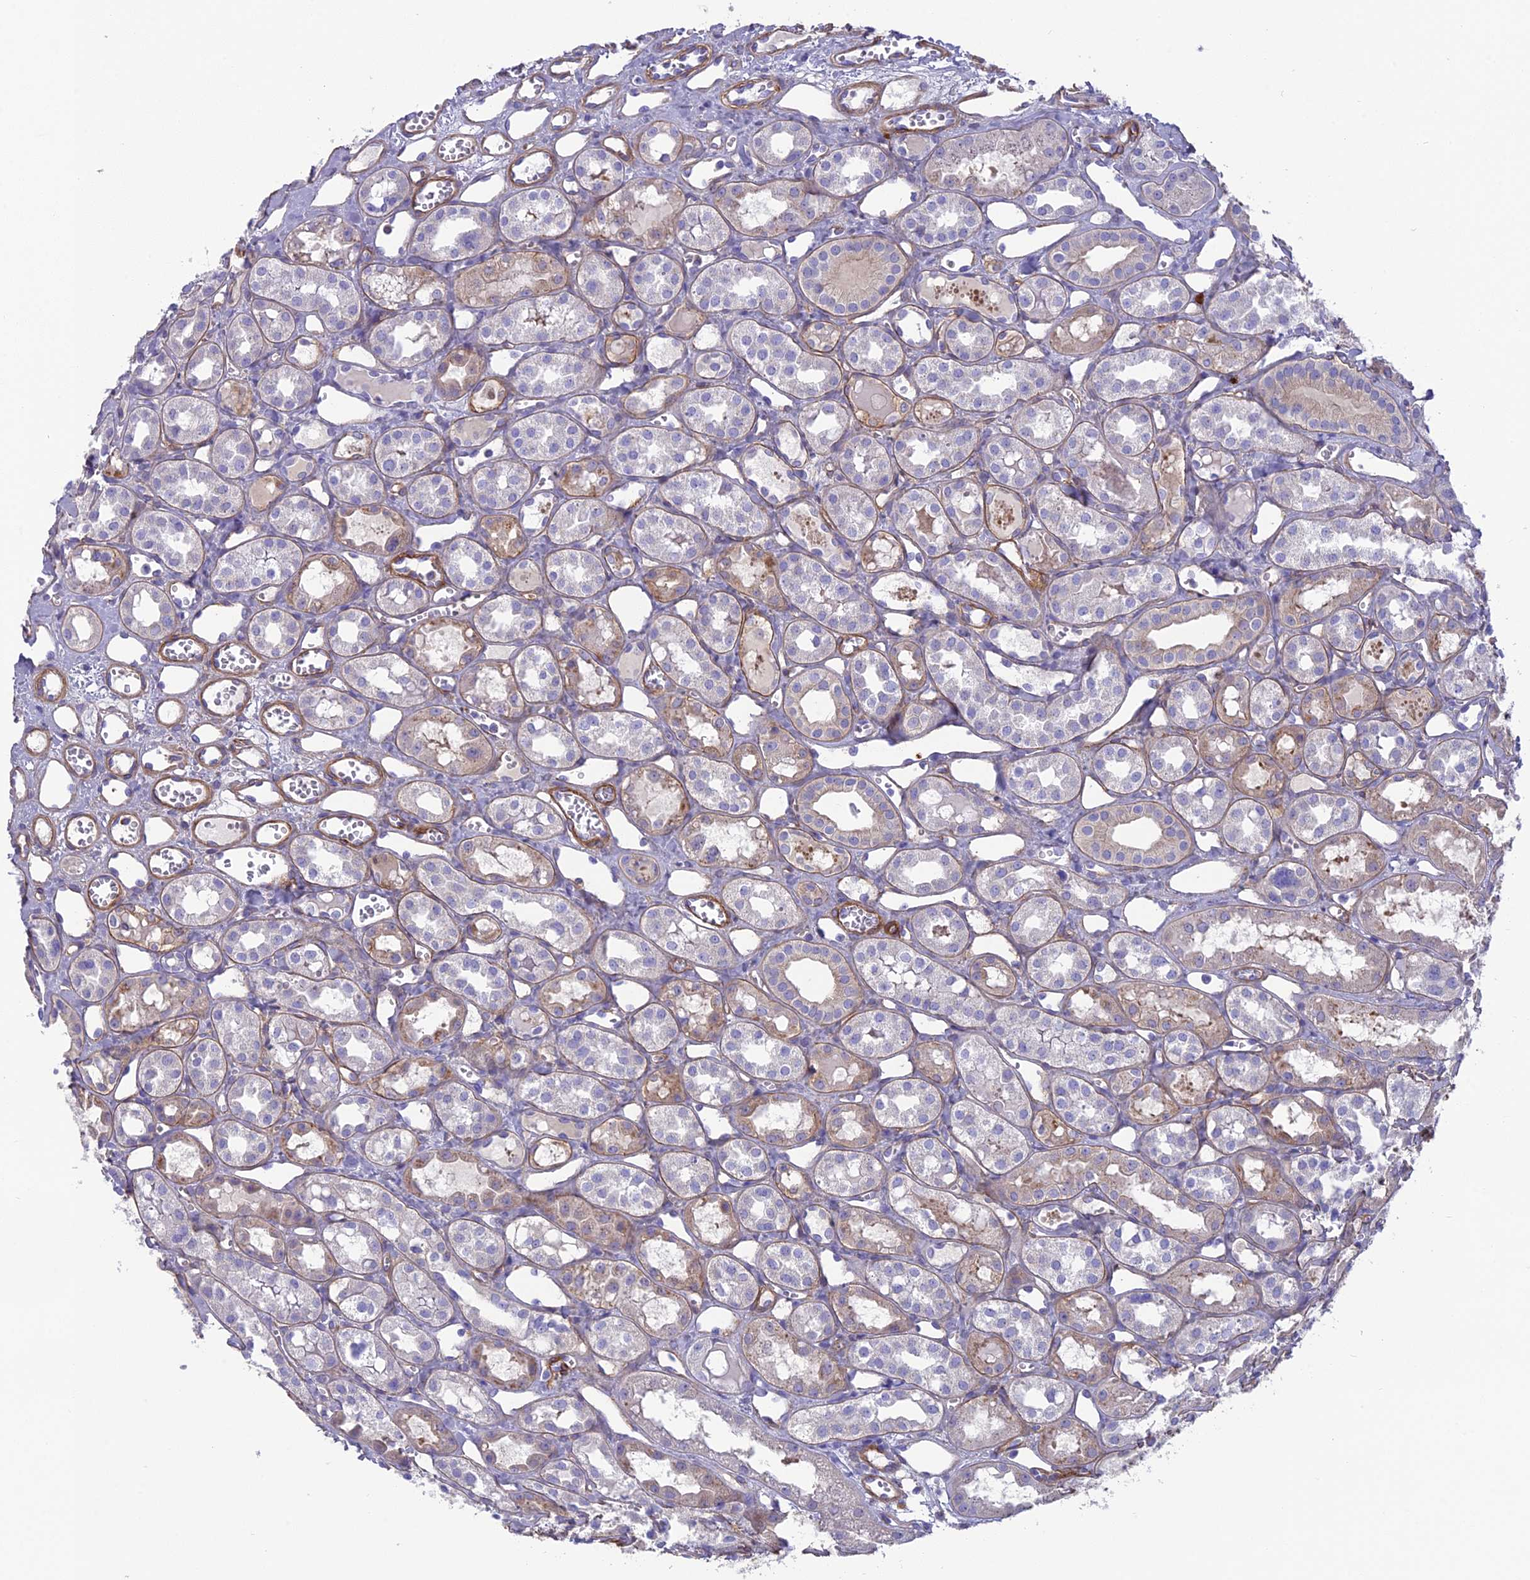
{"staining": {"intensity": "moderate", "quantity": "25%-75%", "location": "cytoplasmic/membranous"}, "tissue": "kidney", "cell_type": "Cells in glomeruli", "image_type": "normal", "snomed": [{"axis": "morphology", "description": "Normal tissue, NOS"}, {"axis": "topography", "description": "Kidney"}], "caption": "Immunohistochemistry (IHC) of benign human kidney shows medium levels of moderate cytoplasmic/membranous staining in about 25%-75% of cells in glomeruli. The protein is stained brown, and the nuclei are stained in blue (DAB IHC with brightfield microscopy, high magnification).", "gene": "TNS1", "patient": {"sex": "male", "age": 16}}